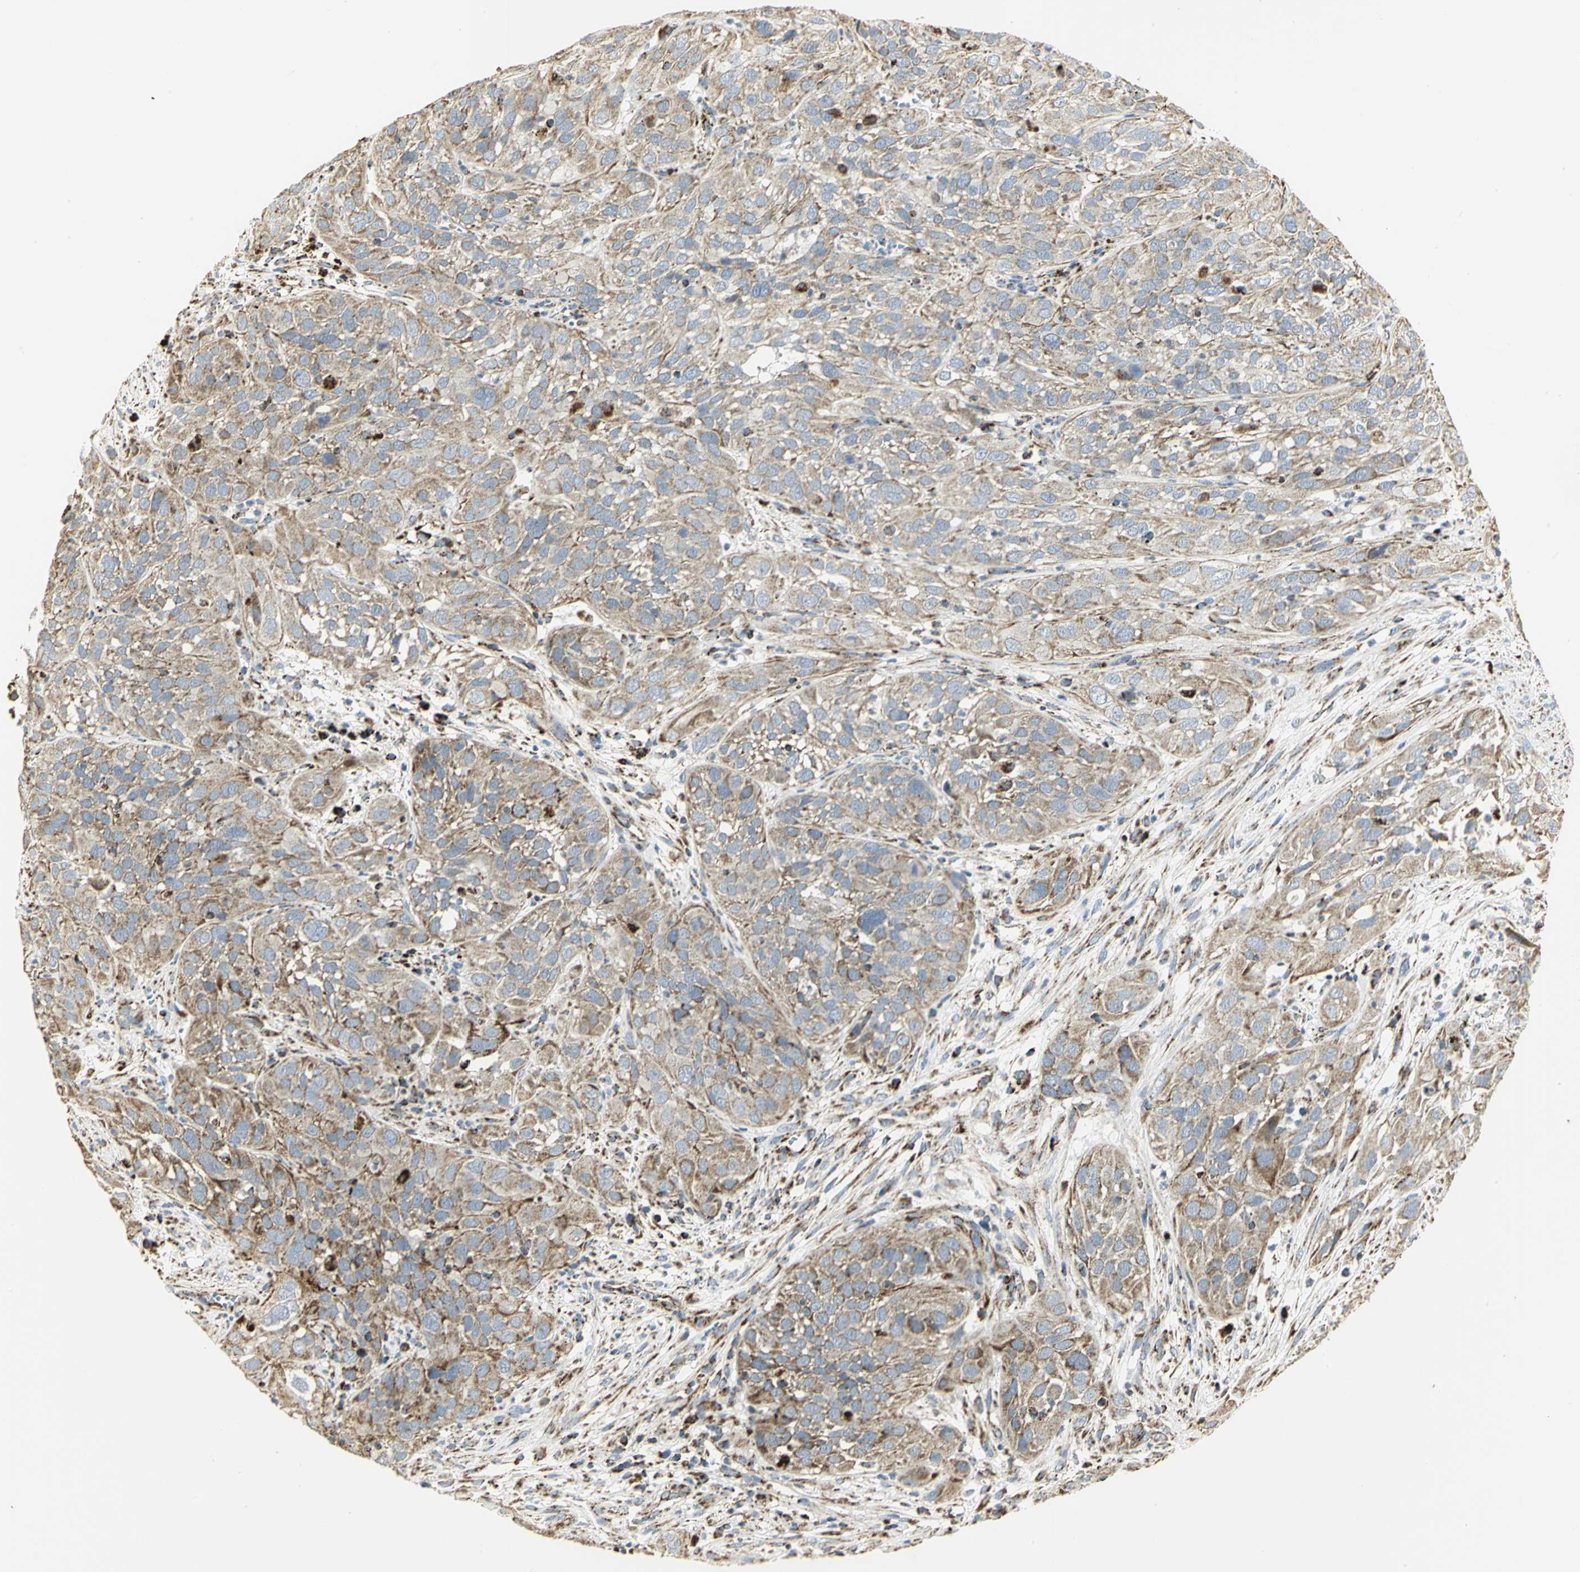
{"staining": {"intensity": "moderate", "quantity": ">75%", "location": "cytoplasmic/membranous"}, "tissue": "cervical cancer", "cell_type": "Tumor cells", "image_type": "cancer", "snomed": [{"axis": "morphology", "description": "Squamous cell carcinoma, NOS"}, {"axis": "topography", "description": "Cervix"}], "caption": "A brown stain highlights moderate cytoplasmic/membranous expression of a protein in human cervical squamous cell carcinoma tumor cells. The protein is stained brown, and the nuclei are stained in blue (DAB IHC with brightfield microscopy, high magnification).", "gene": "VDAC1", "patient": {"sex": "female", "age": 32}}